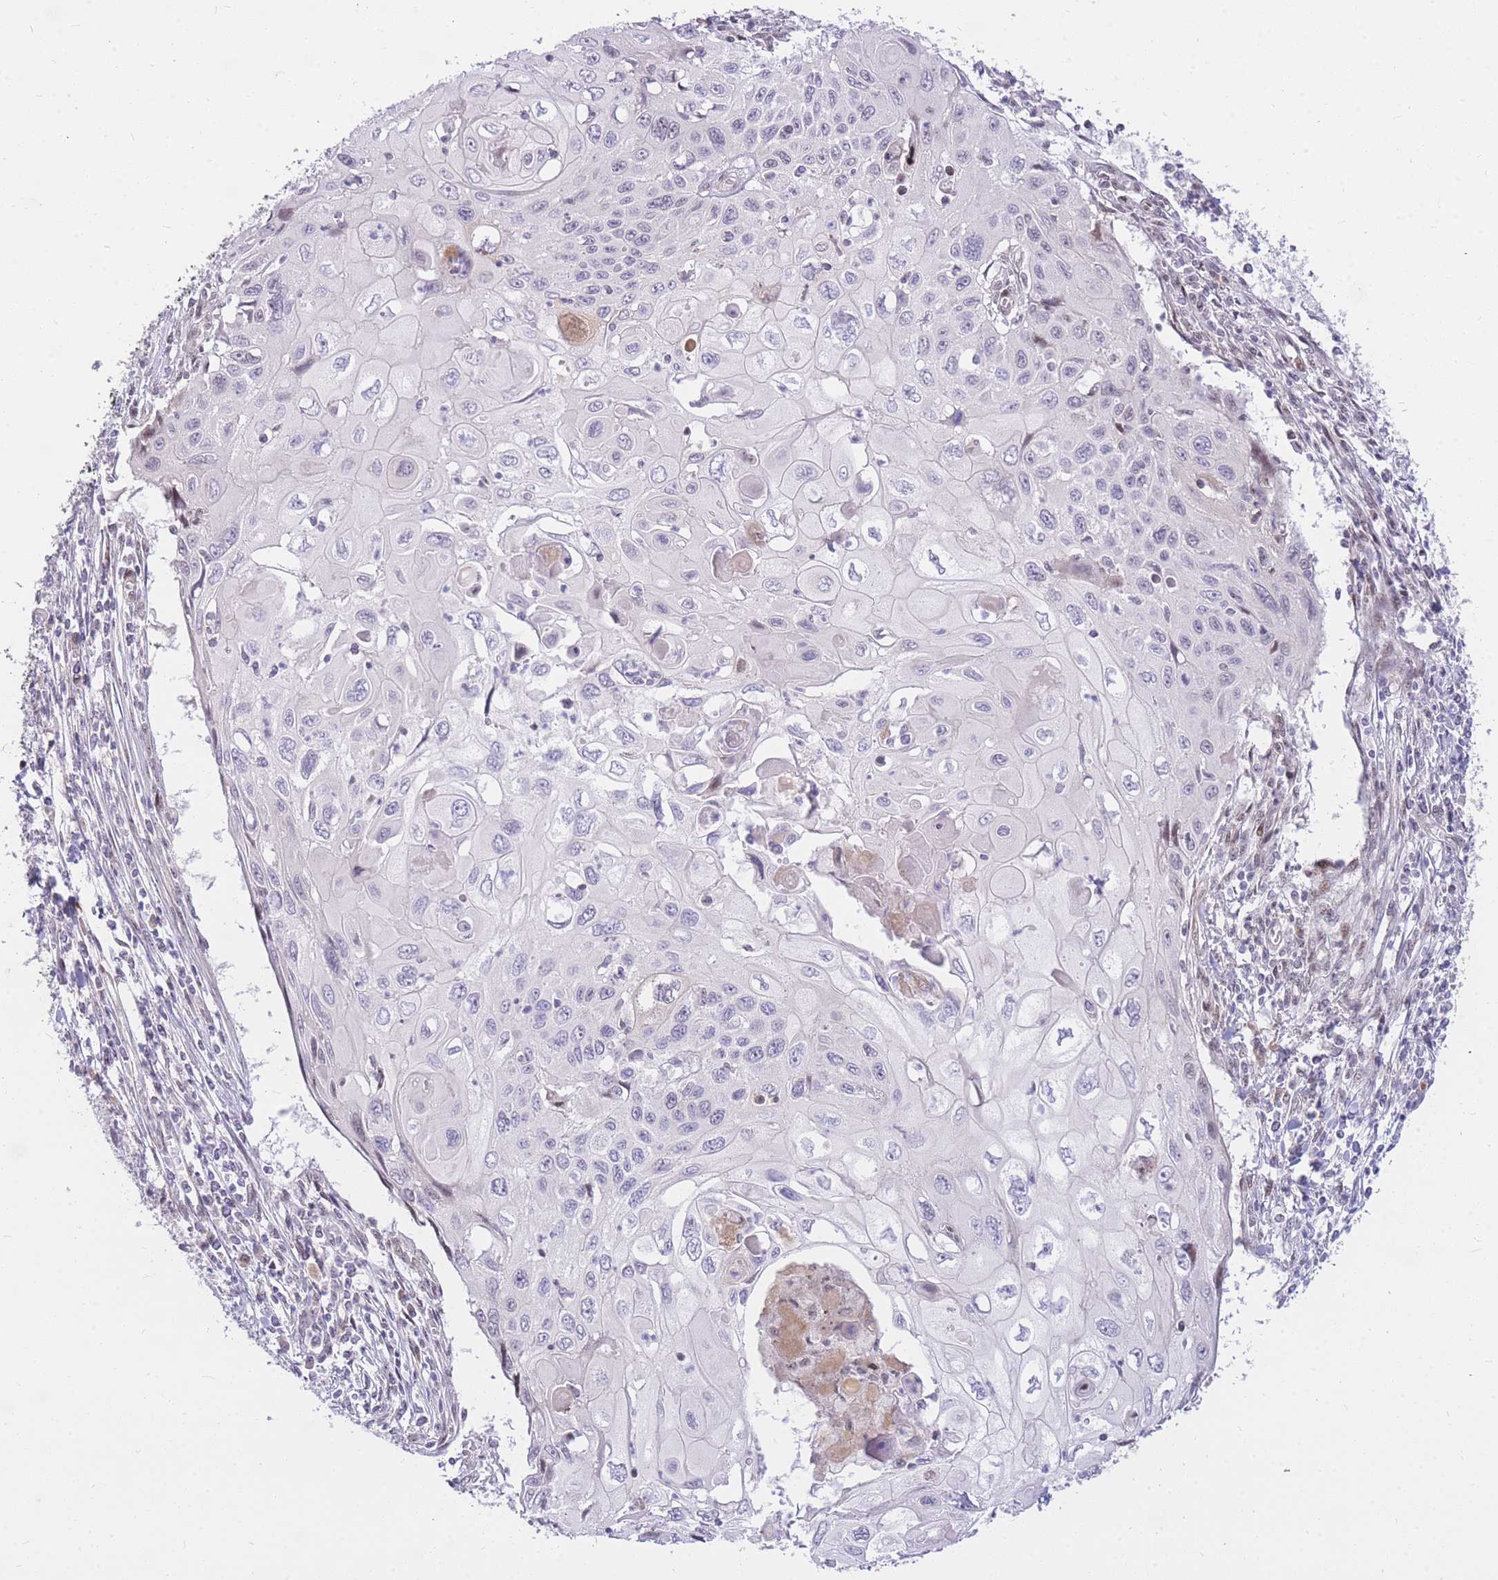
{"staining": {"intensity": "negative", "quantity": "none", "location": "none"}, "tissue": "cervical cancer", "cell_type": "Tumor cells", "image_type": "cancer", "snomed": [{"axis": "morphology", "description": "Squamous cell carcinoma, NOS"}, {"axis": "topography", "description": "Cervix"}], "caption": "Immunohistochemistry (IHC) micrograph of neoplastic tissue: human cervical cancer stained with DAB (3,3'-diaminobenzidine) displays no significant protein staining in tumor cells.", "gene": "TLE2", "patient": {"sex": "female", "age": 70}}